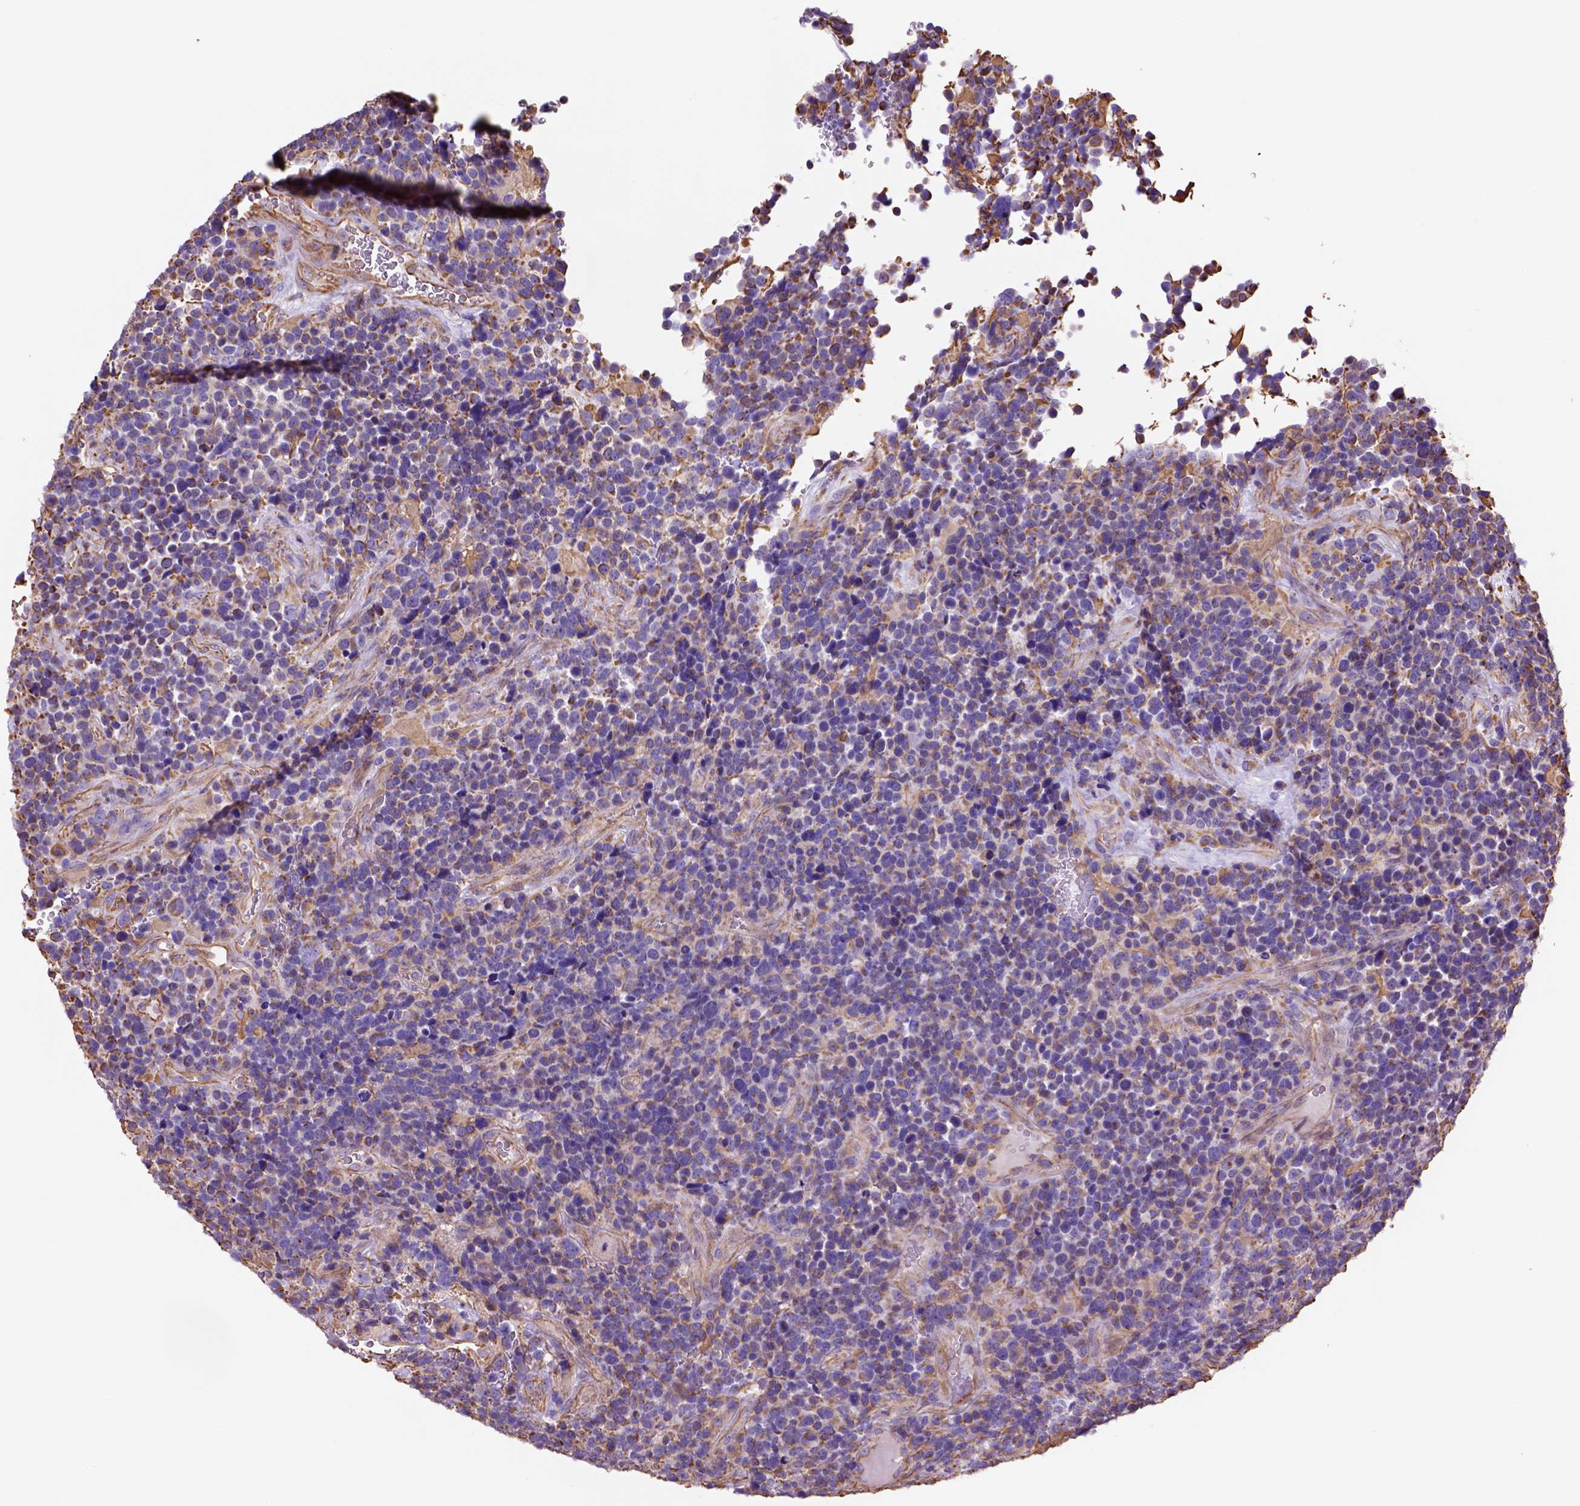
{"staining": {"intensity": "moderate", "quantity": ">75%", "location": "cytoplasmic/membranous"}, "tissue": "glioma", "cell_type": "Tumor cells", "image_type": "cancer", "snomed": [{"axis": "morphology", "description": "Glioma, malignant, High grade"}, {"axis": "topography", "description": "Brain"}], "caption": "Immunohistochemistry of malignant high-grade glioma reveals medium levels of moderate cytoplasmic/membranous staining in approximately >75% of tumor cells.", "gene": "ZZZ3", "patient": {"sex": "male", "age": 33}}